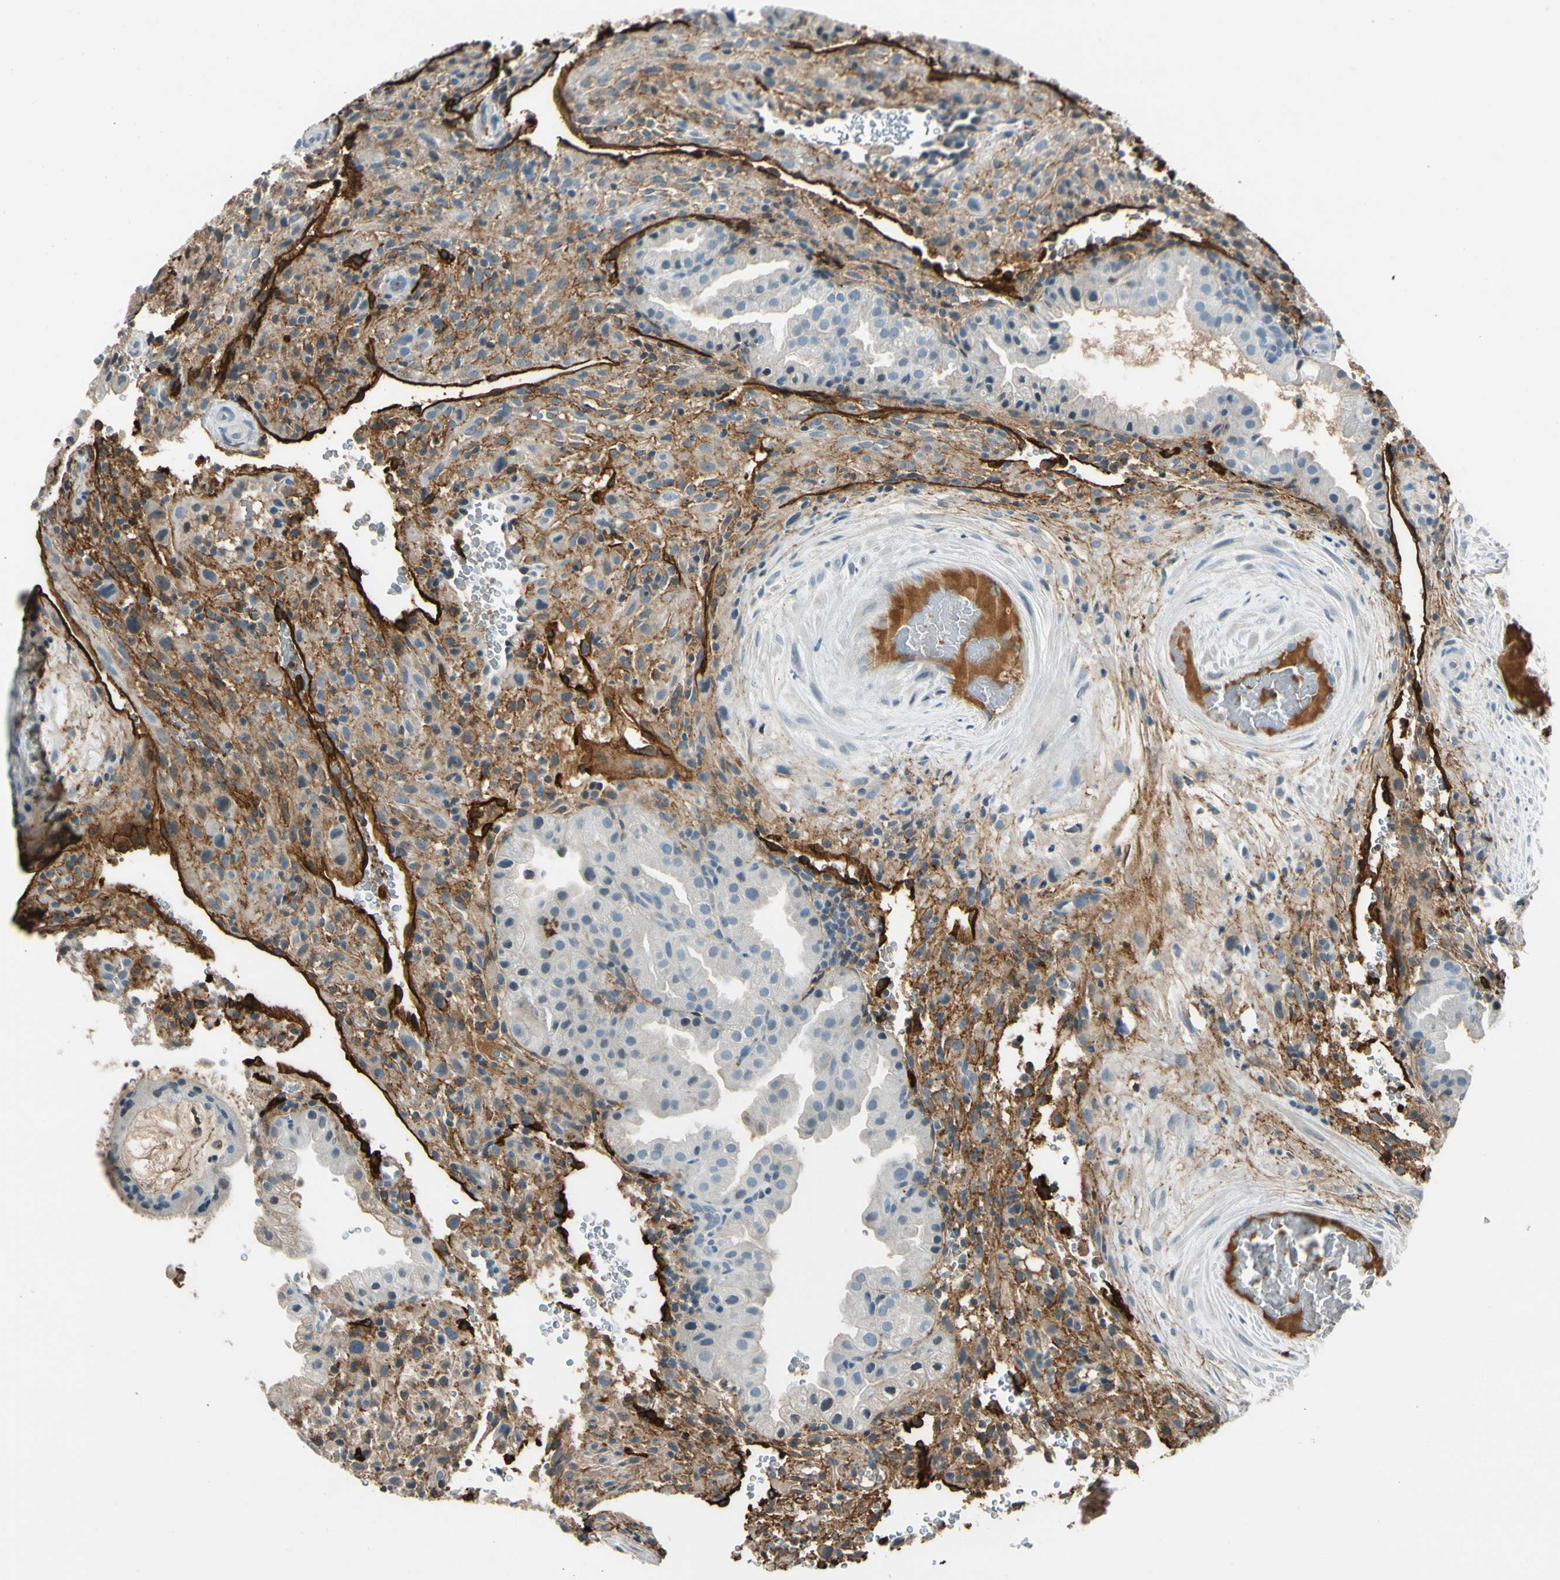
{"staining": {"intensity": "weak", "quantity": "25%-75%", "location": "cytoplasmic/membranous"}, "tissue": "placenta", "cell_type": "Decidual cells", "image_type": "normal", "snomed": [{"axis": "morphology", "description": "Normal tissue, NOS"}, {"axis": "topography", "description": "Placenta"}], "caption": "A histopathology image of placenta stained for a protein exhibits weak cytoplasmic/membranous brown staining in decidual cells. The staining is performed using DAB brown chromogen to label protein expression. The nuclei are counter-stained blue using hematoxylin.", "gene": "PDPN", "patient": {"sex": "female", "age": 19}}